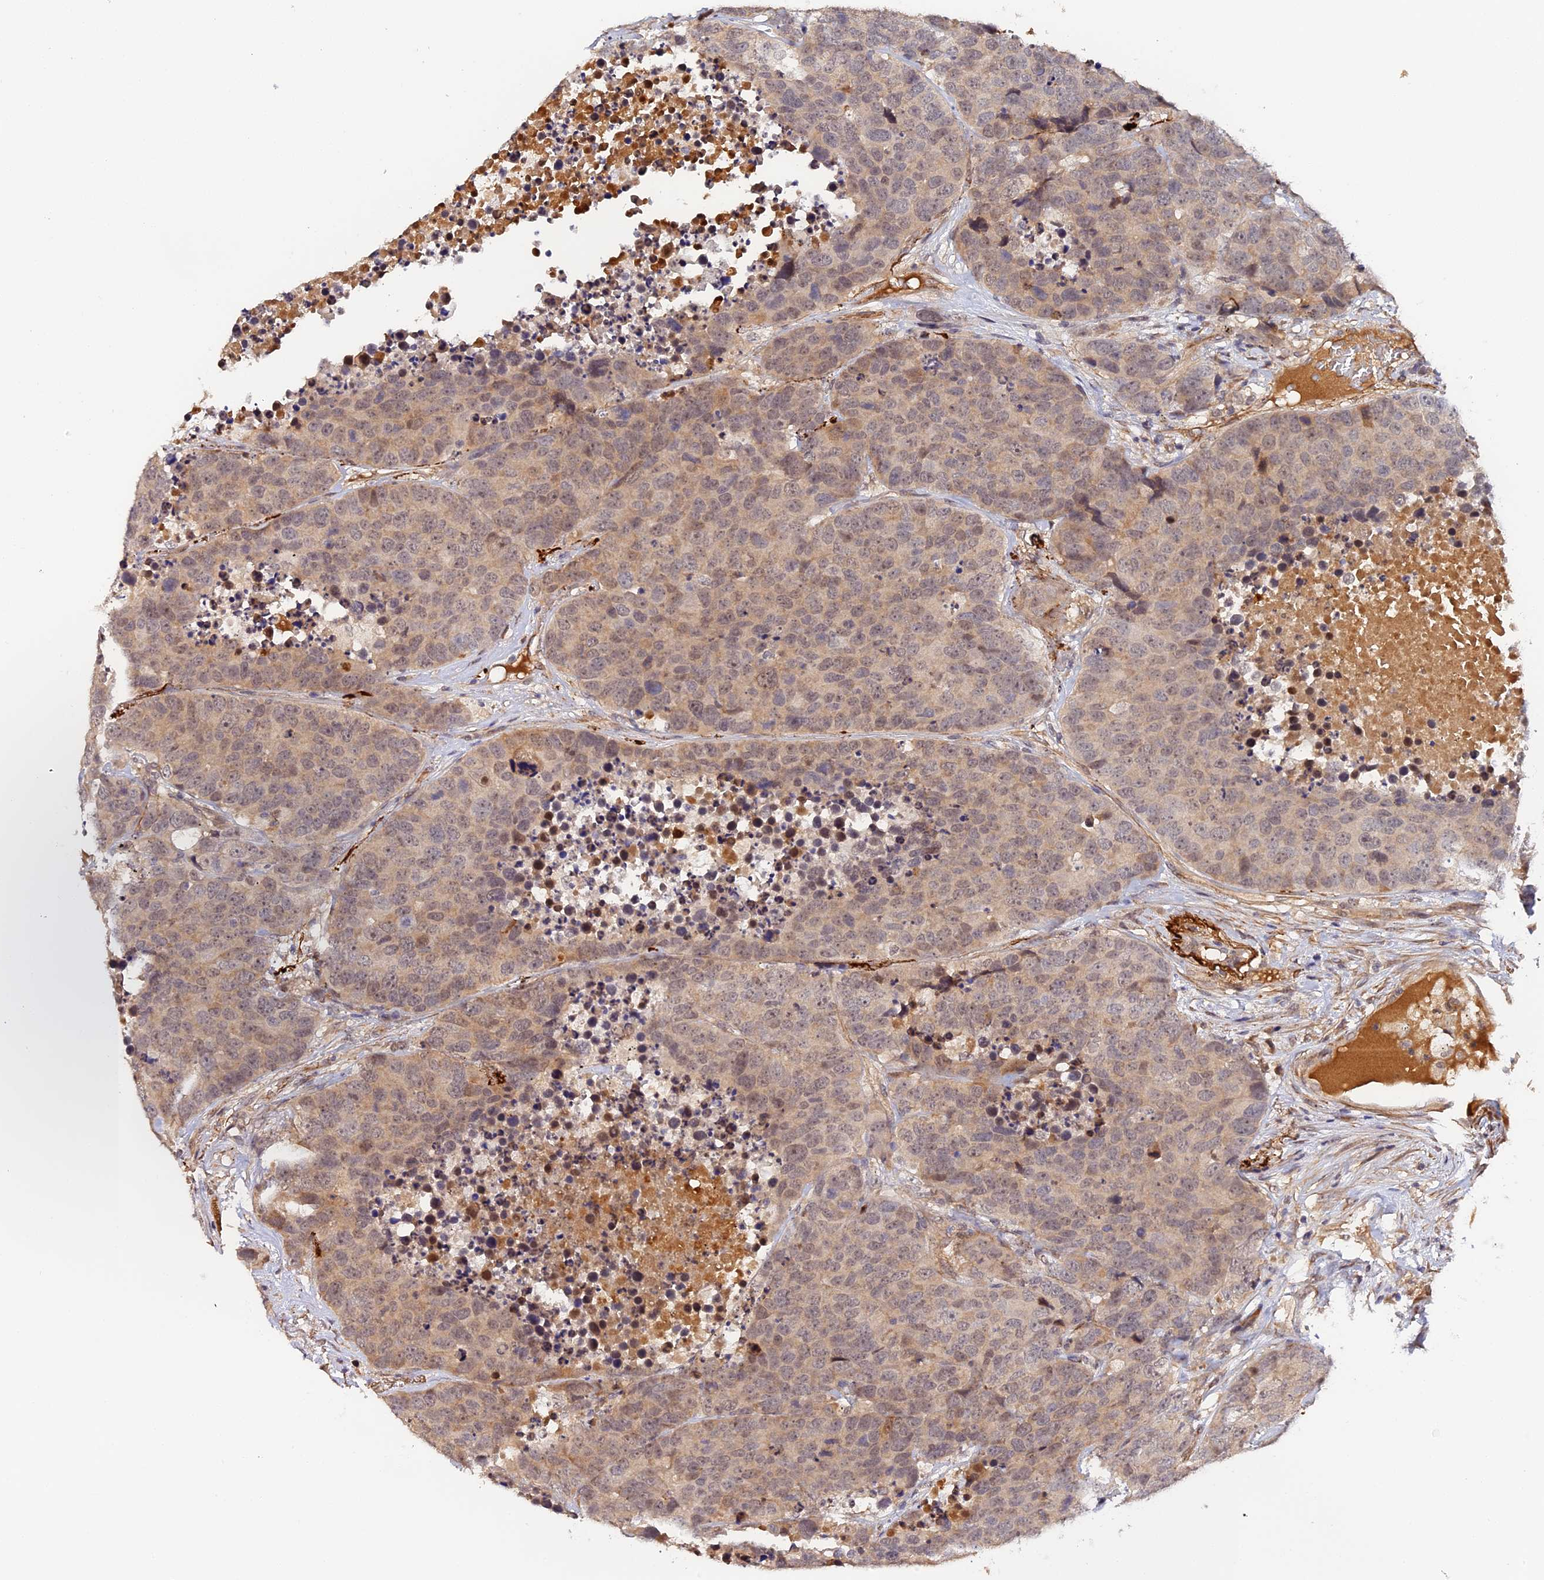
{"staining": {"intensity": "weak", "quantity": "25%-75%", "location": "cytoplasmic/membranous"}, "tissue": "carcinoid", "cell_type": "Tumor cells", "image_type": "cancer", "snomed": [{"axis": "morphology", "description": "Carcinoid, malignant, NOS"}, {"axis": "topography", "description": "Lung"}], "caption": "Brown immunohistochemical staining in human carcinoid displays weak cytoplasmic/membranous expression in approximately 25%-75% of tumor cells.", "gene": "IMPACT", "patient": {"sex": "male", "age": 60}}